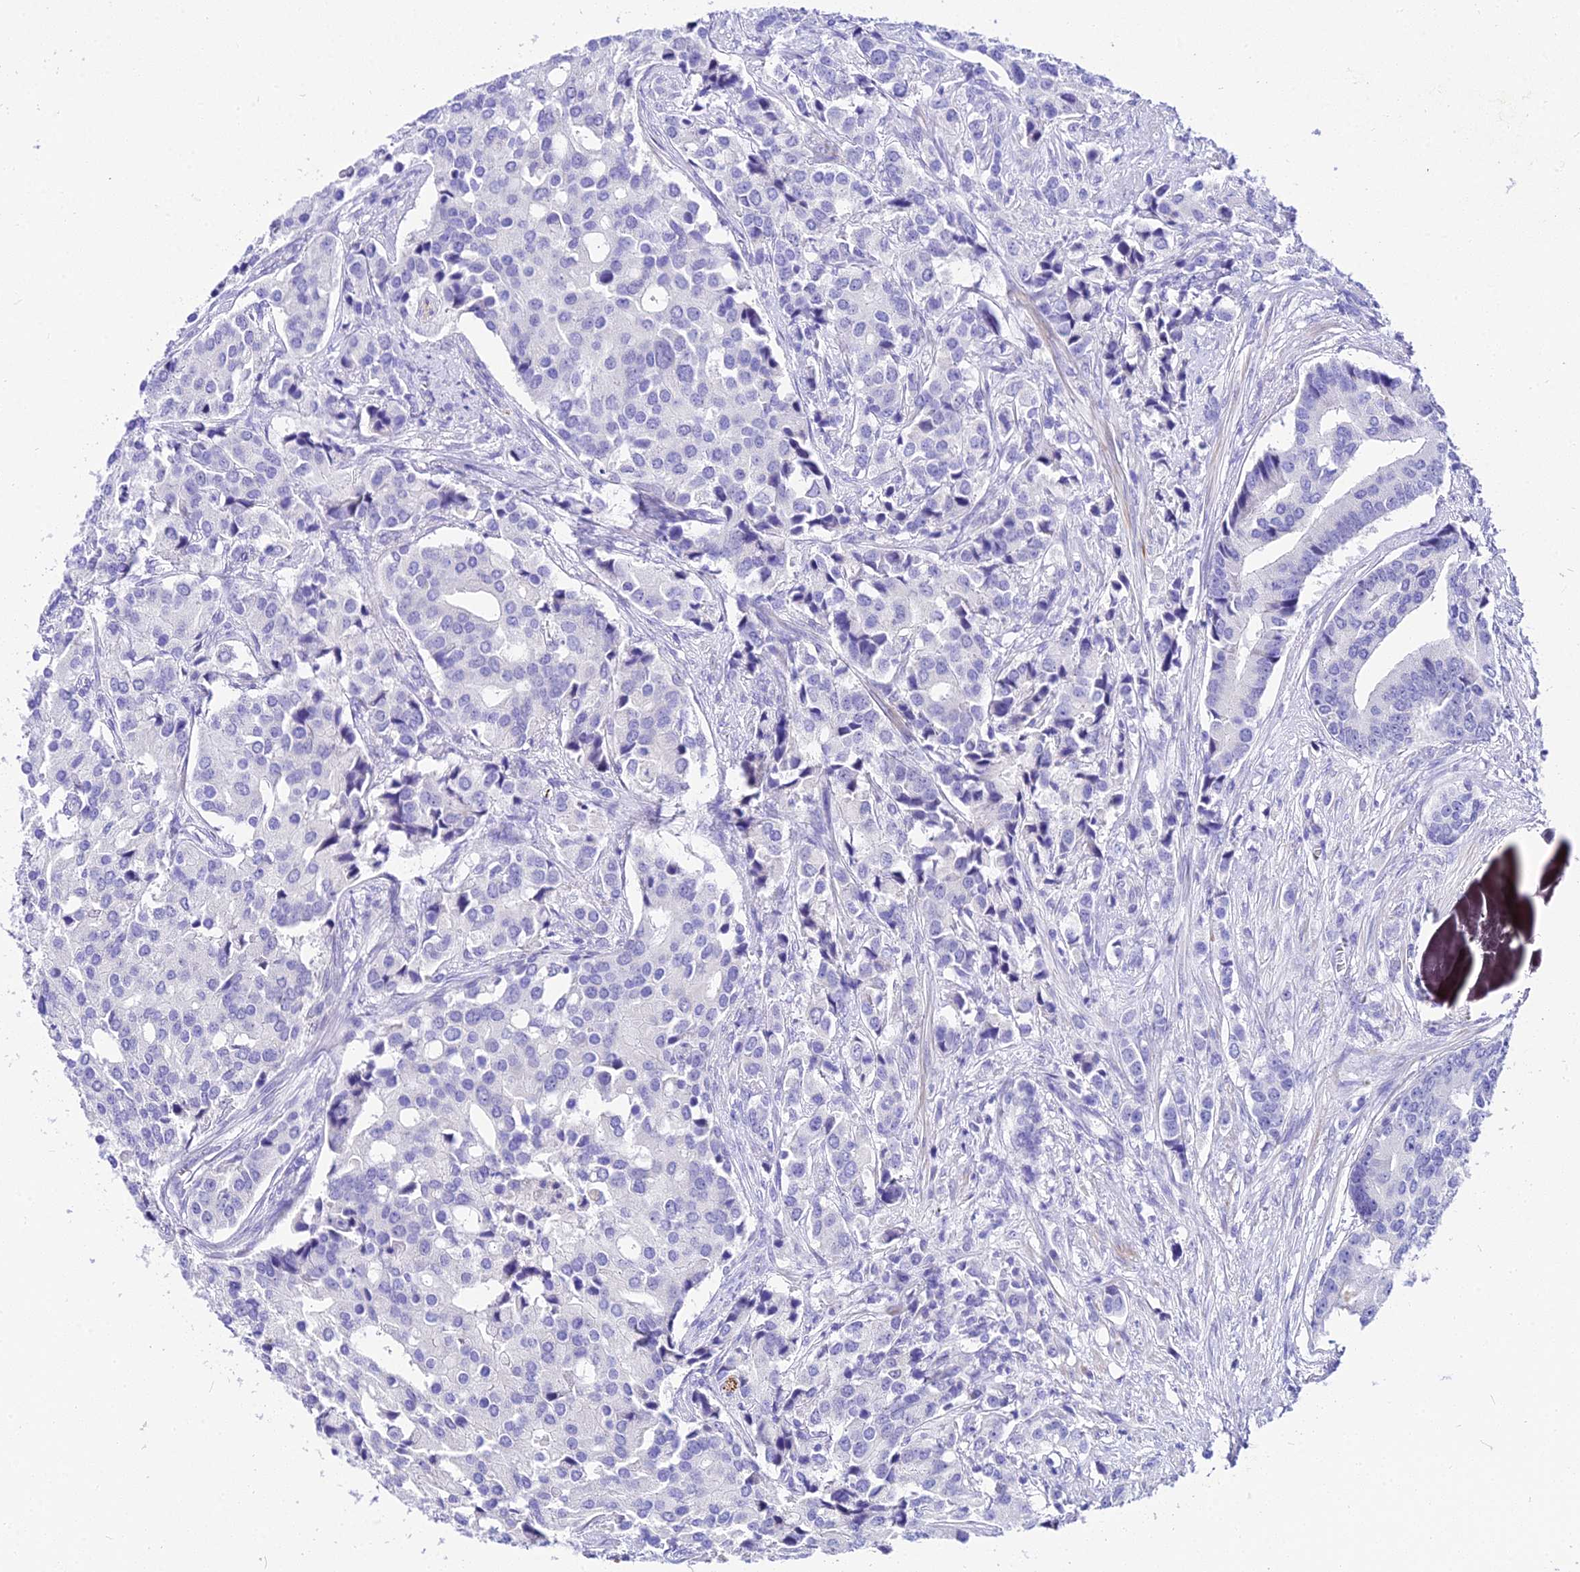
{"staining": {"intensity": "negative", "quantity": "none", "location": "none"}, "tissue": "prostate cancer", "cell_type": "Tumor cells", "image_type": "cancer", "snomed": [{"axis": "morphology", "description": "Adenocarcinoma, High grade"}, {"axis": "topography", "description": "Prostate"}], "caption": "Micrograph shows no protein staining in tumor cells of prostate cancer tissue.", "gene": "DEFB106A", "patient": {"sex": "male", "age": 62}}